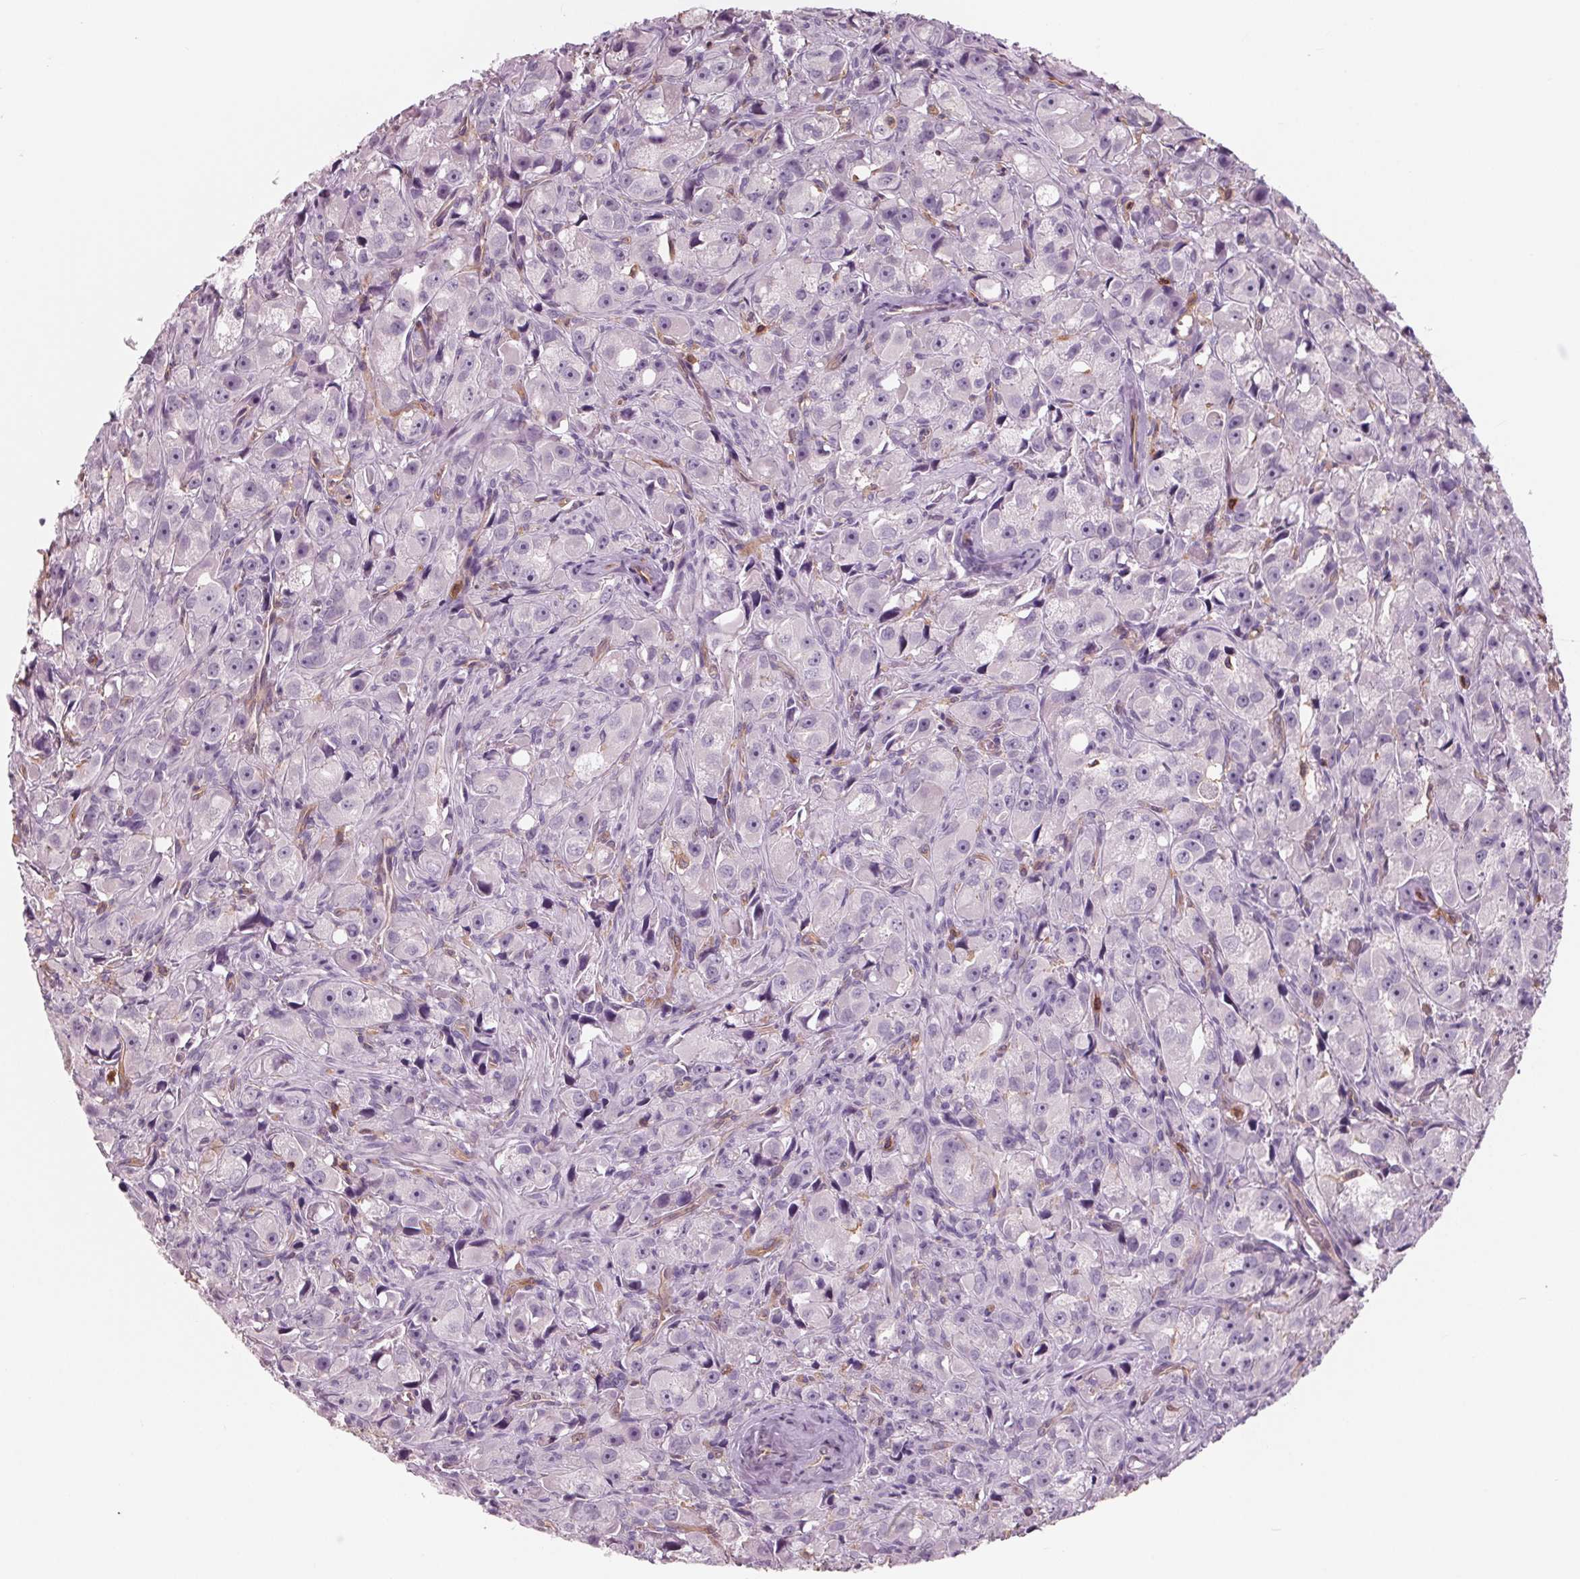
{"staining": {"intensity": "negative", "quantity": "none", "location": "none"}, "tissue": "prostate cancer", "cell_type": "Tumor cells", "image_type": "cancer", "snomed": [{"axis": "morphology", "description": "Adenocarcinoma, High grade"}, {"axis": "topography", "description": "Prostate"}], "caption": "Immunohistochemistry micrograph of prostate cancer (high-grade adenocarcinoma) stained for a protein (brown), which demonstrates no staining in tumor cells. Nuclei are stained in blue.", "gene": "ARHGAP25", "patient": {"sex": "male", "age": 75}}